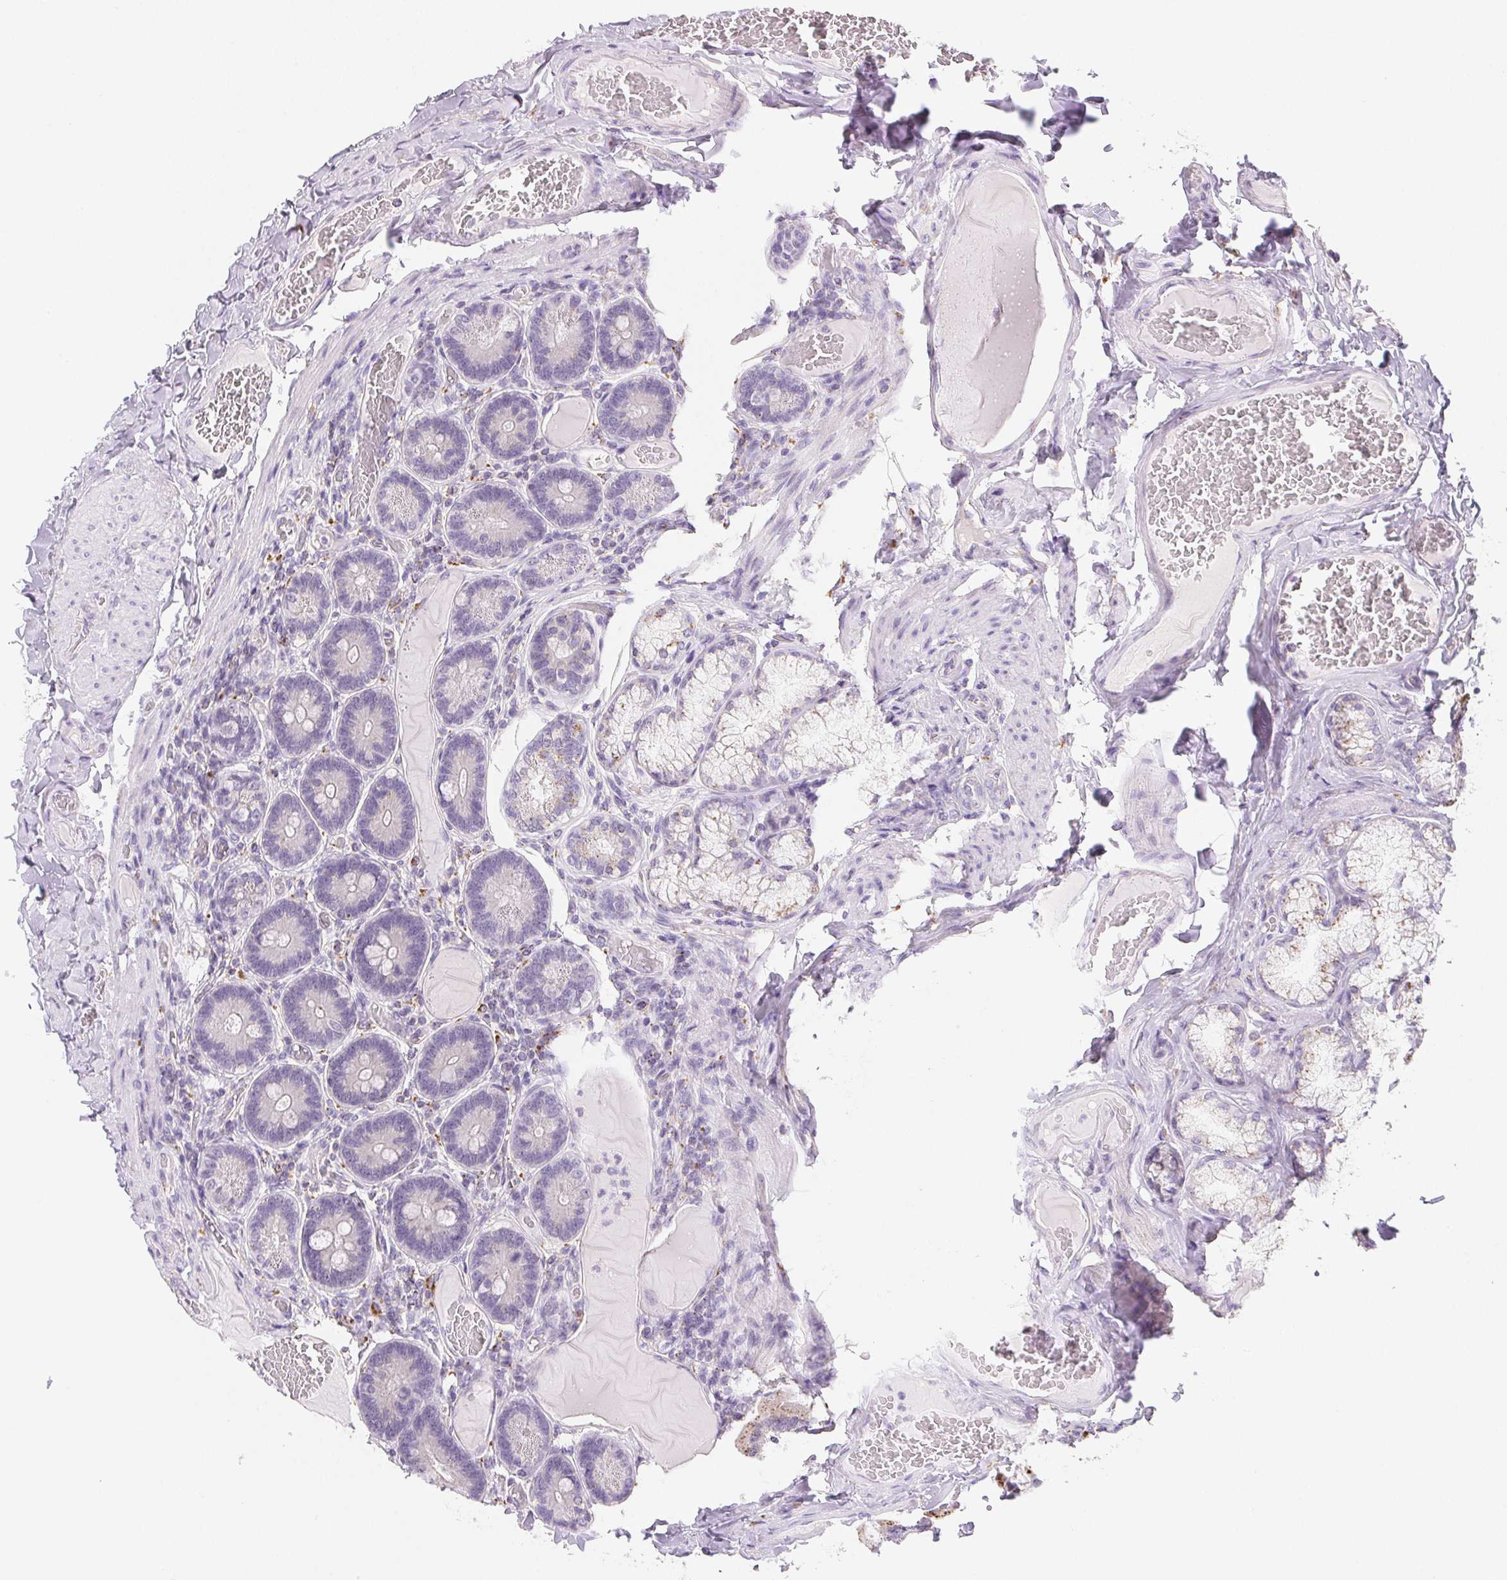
{"staining": {"intensity": "moderate", "quantity": "25%-75%", "location": "cytoplasmic/membranous"}, "tissue": "duodenum", "cell_type": "Glandular cells", "image_type": "normal", "snomed": [{"axis": "morphology", "description": "Normal tissue, NOS"}, {"axis": "topography", "description": "Duodenum"}], "caption": "Duodenum stained for a protein (brown) exhibits moderate cytoplasmic/membranous positive staining in approximately 25%-75% of glandular cells.", "gene": "LIPA", "patient": {"sex": "female", "age": 62}}